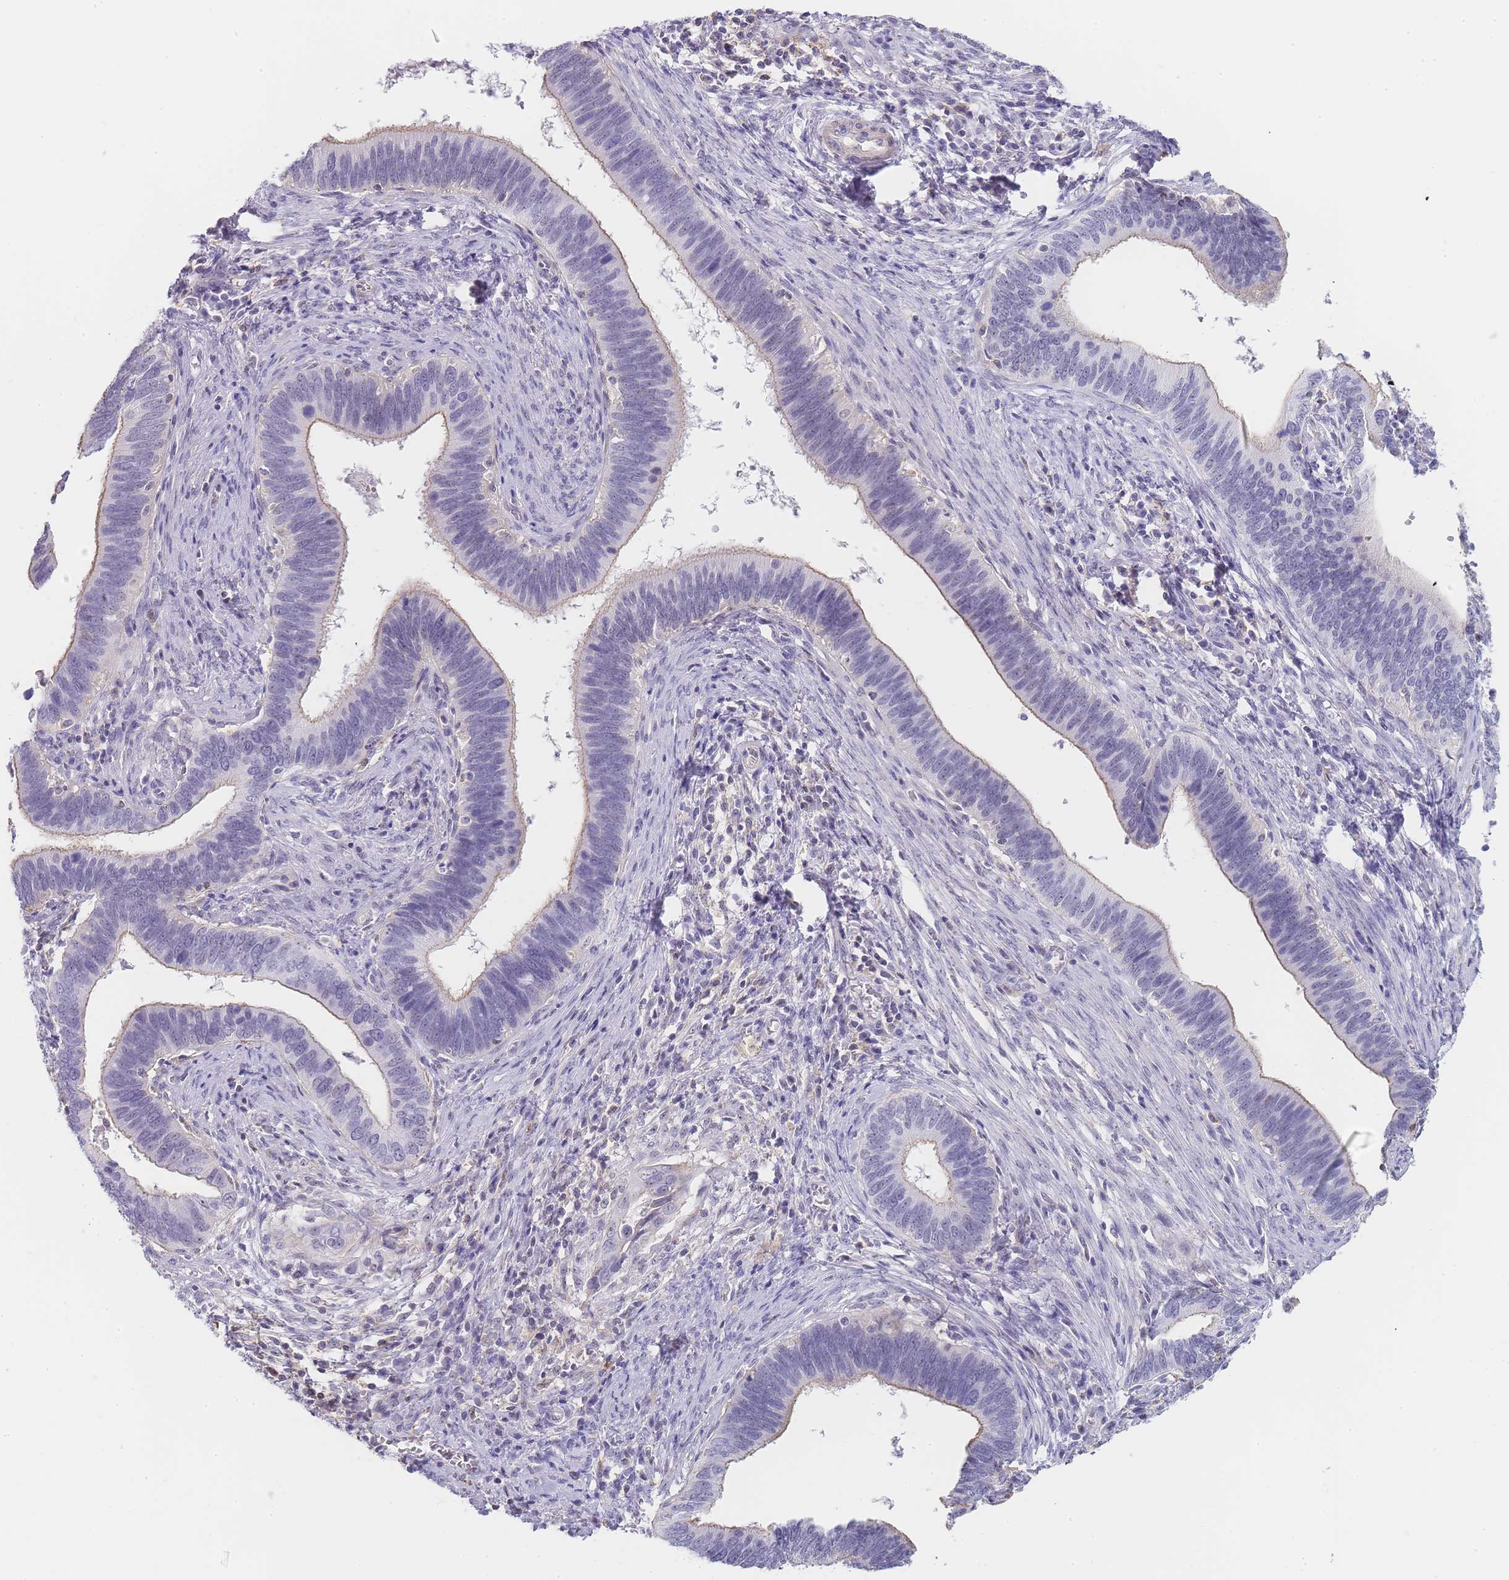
{"staining": {"intensity": "weak", "quantity": "<25%", "location": "cytoplasmic/membranous"}, "tissue": "cervical cancer", "cell_type": "Tumor cells", "image_type": "cancer", "snomed": [{"axis": "morphology", "description": "Adenocarcinoma, NOS"}, {"axis": "topography", "description": "Cervix"}], "caption": "Micrograph shows no significant protein expression in tumor cells of adenocarcinoma (cervical).", "gene": "NOP14", "patient": {"sex": "female", "age": 42}}